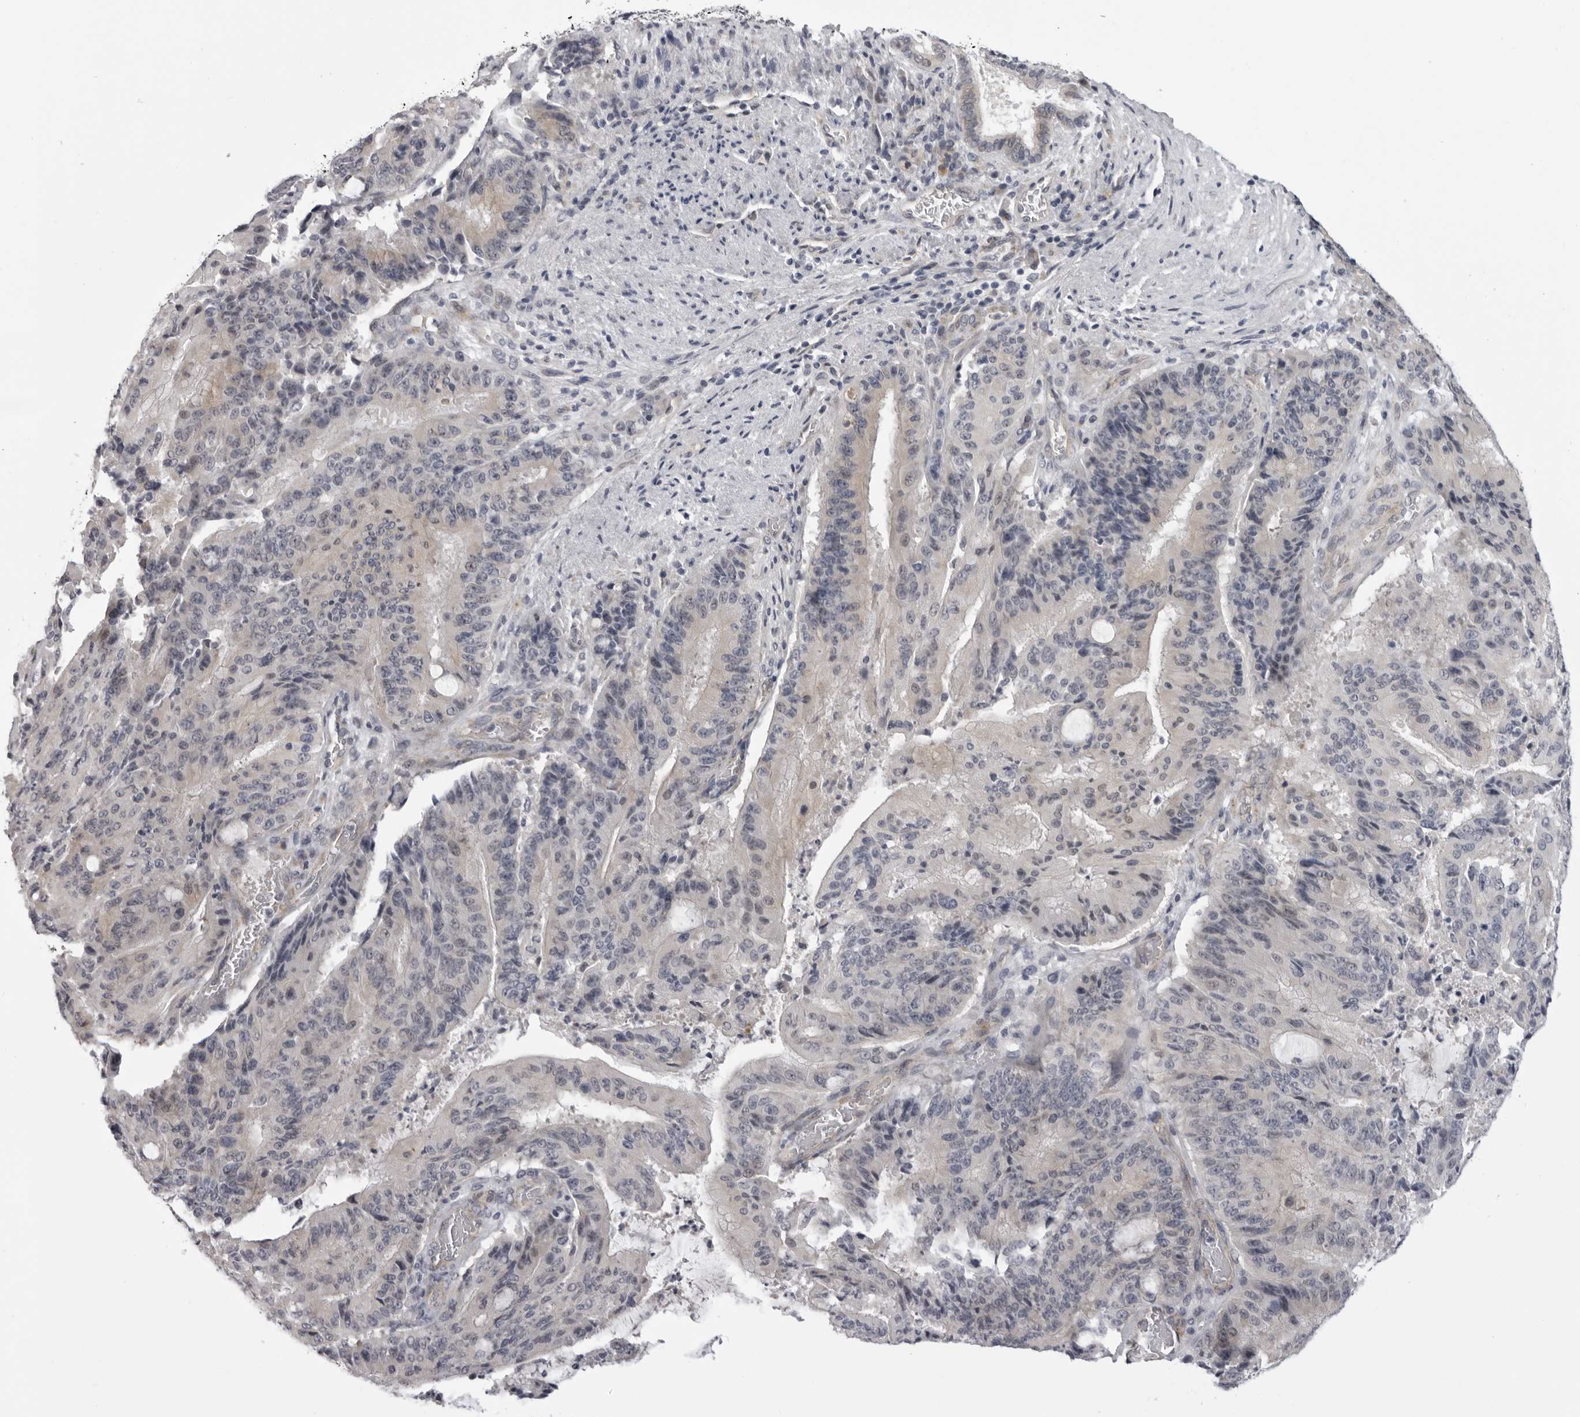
{"staining": {"intensity": "weak", "quantity": "<25%", "location": "cytoplasmic/membranous"}, "tissue": "liver cancer", "cell_type": "Tumor cells", "image_type": "cancer", "snomed": [{"axis": "morphology", "description": "Normal tissue, NOS"}, {"axis": "morphology", "description": "Cholangiocarcinoma"}, {"axis": "topography", "description": "Liver"}, {"axis": "topography", "description": "Peripheral nerve tissue"}], "caption": "This is an immunohistochemistry (IHC) micrograph of liver cholangiocarcinoma. There is no positivity in tumor cells.", "gene": "EPHA10", "patient": {"sex": "female", "age": 73}}